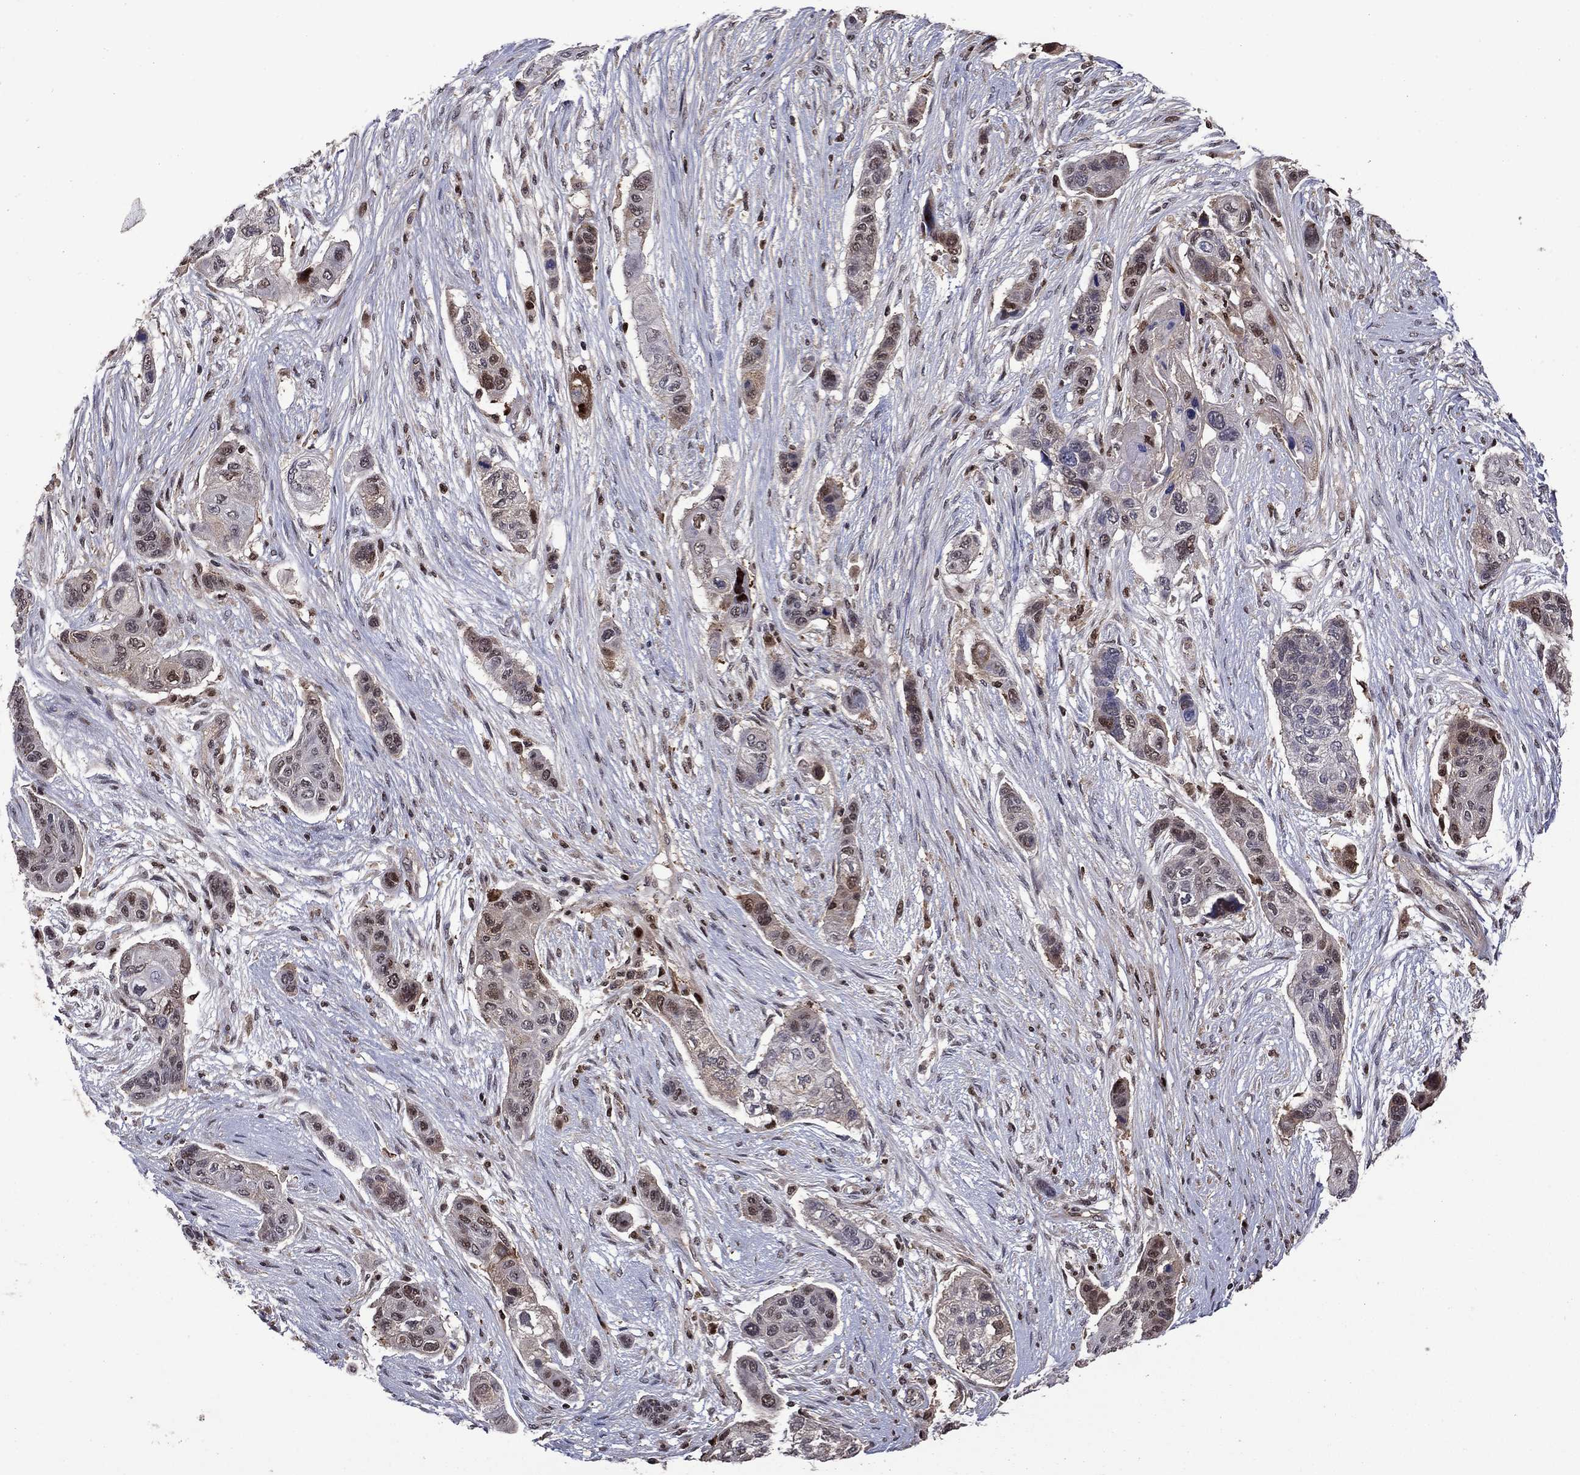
{"staining": {"intensity": "moderate", "quantity": "<25%", "location": "nuclear"}, "tissue": "lung cancer", "cell_type": "Tumor cells", "image_type": "cancer", "snomed": [{"axis": "morphology", "description": "Squamous cell carcinoma, NOS"}, {"axis": "topography", "description": "Lung"}], "caption": "This is an image of IHC staining of lung cancer (squamous cell carcinoma), which shows moderate staining in the nuclear of tumor cells.", "gene": "APPBP2", "patient": {"sex": "male", "age": 69}}